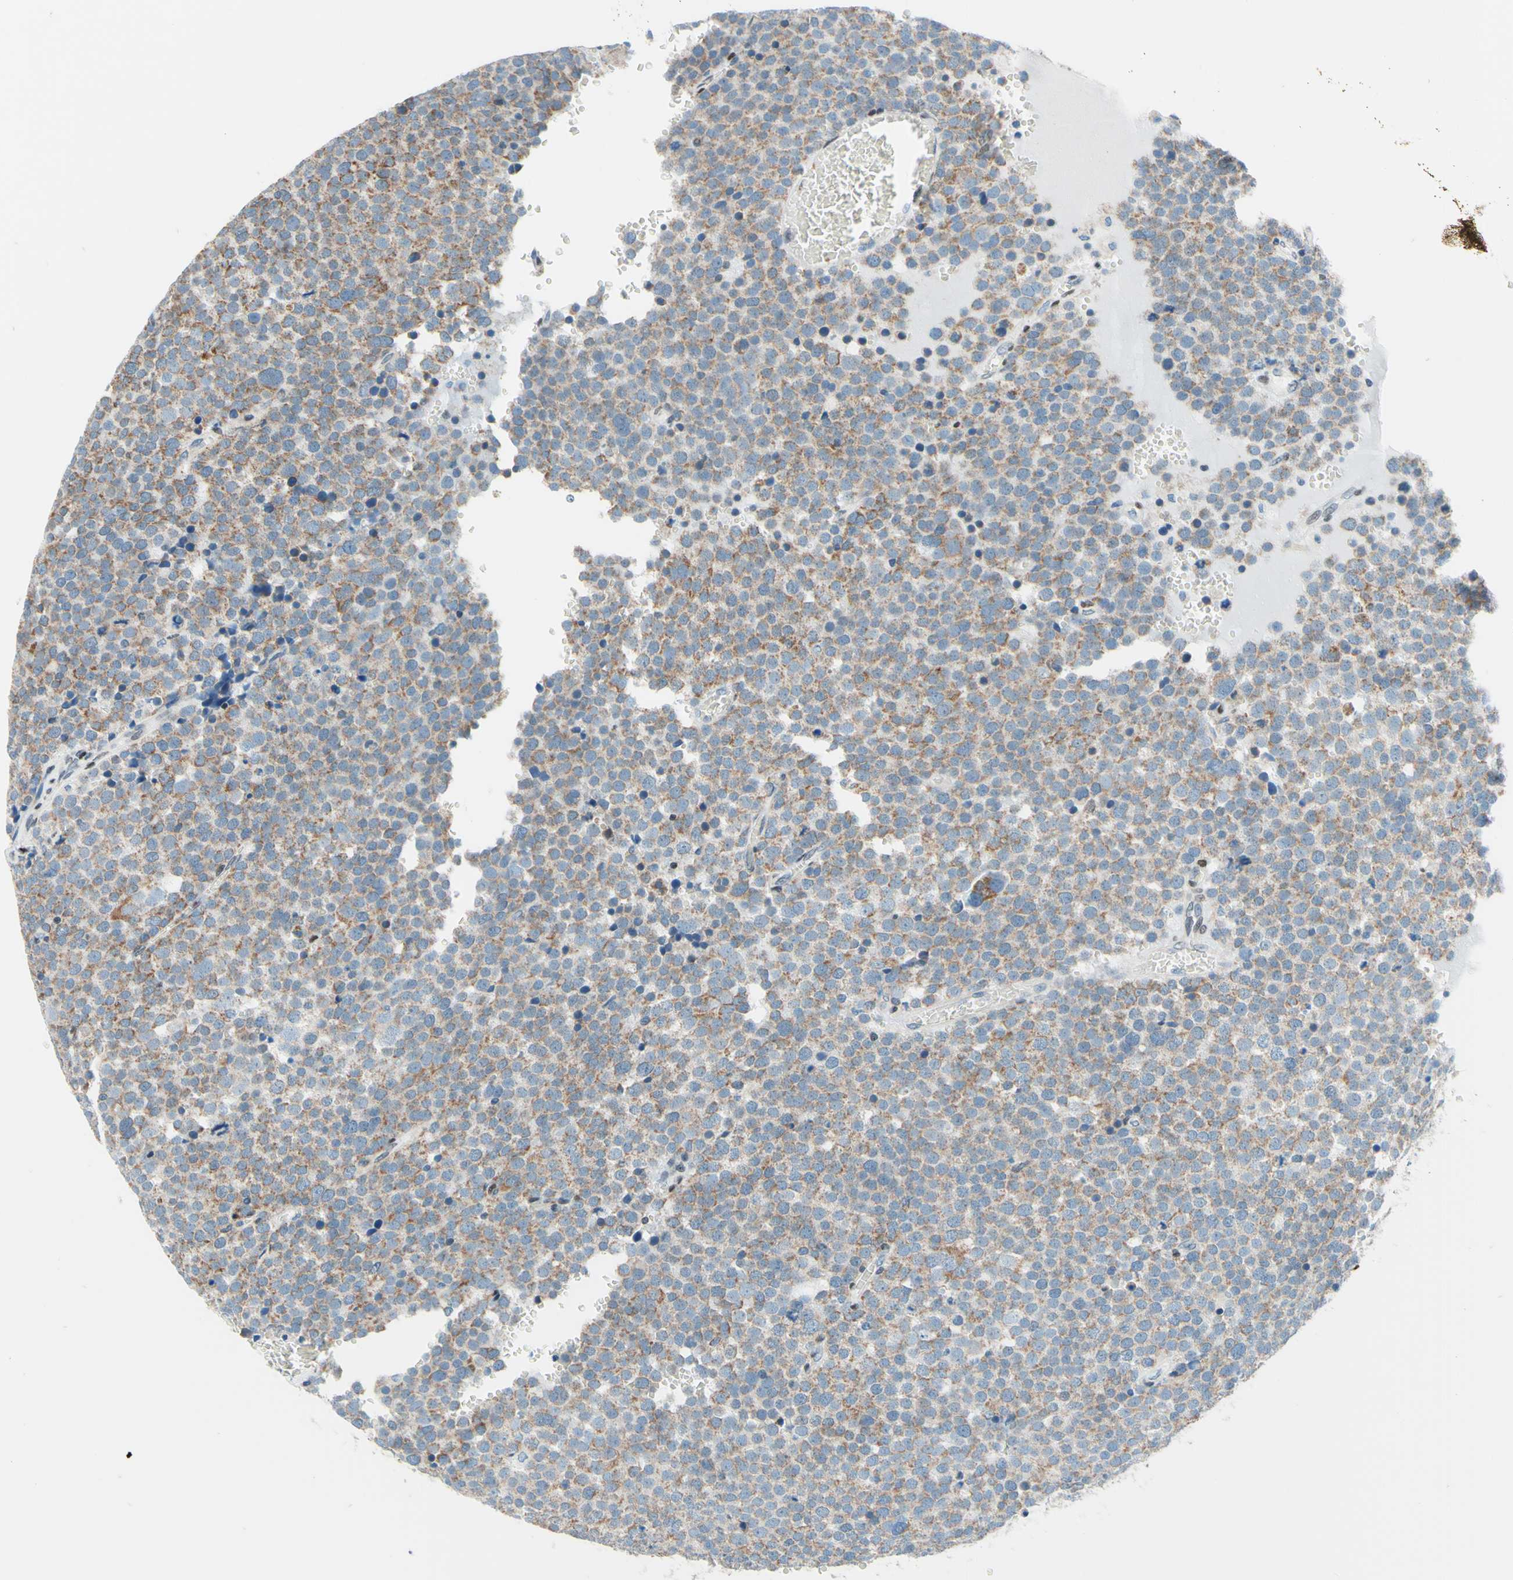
{"staining": {"intensity": "weak", "quantity": ">75%", "location": "cytoplasmic/membranous"}, "tissue": "testis cancer", "cell_type": "Tumor cells", "image_type": "cancer", "snomed": [{"axis": "morphology", "description": "Seminoma, NOS"}, {"axis": "topography", "description": "Testis"}], "caption": "A low amount of weak cytoplasmic/membranous positivity is present in approximately >75% of tumor cells in testis cancer tissue.", "gene": "CBX7", "patient": {"sex": "male", "age": 71}}